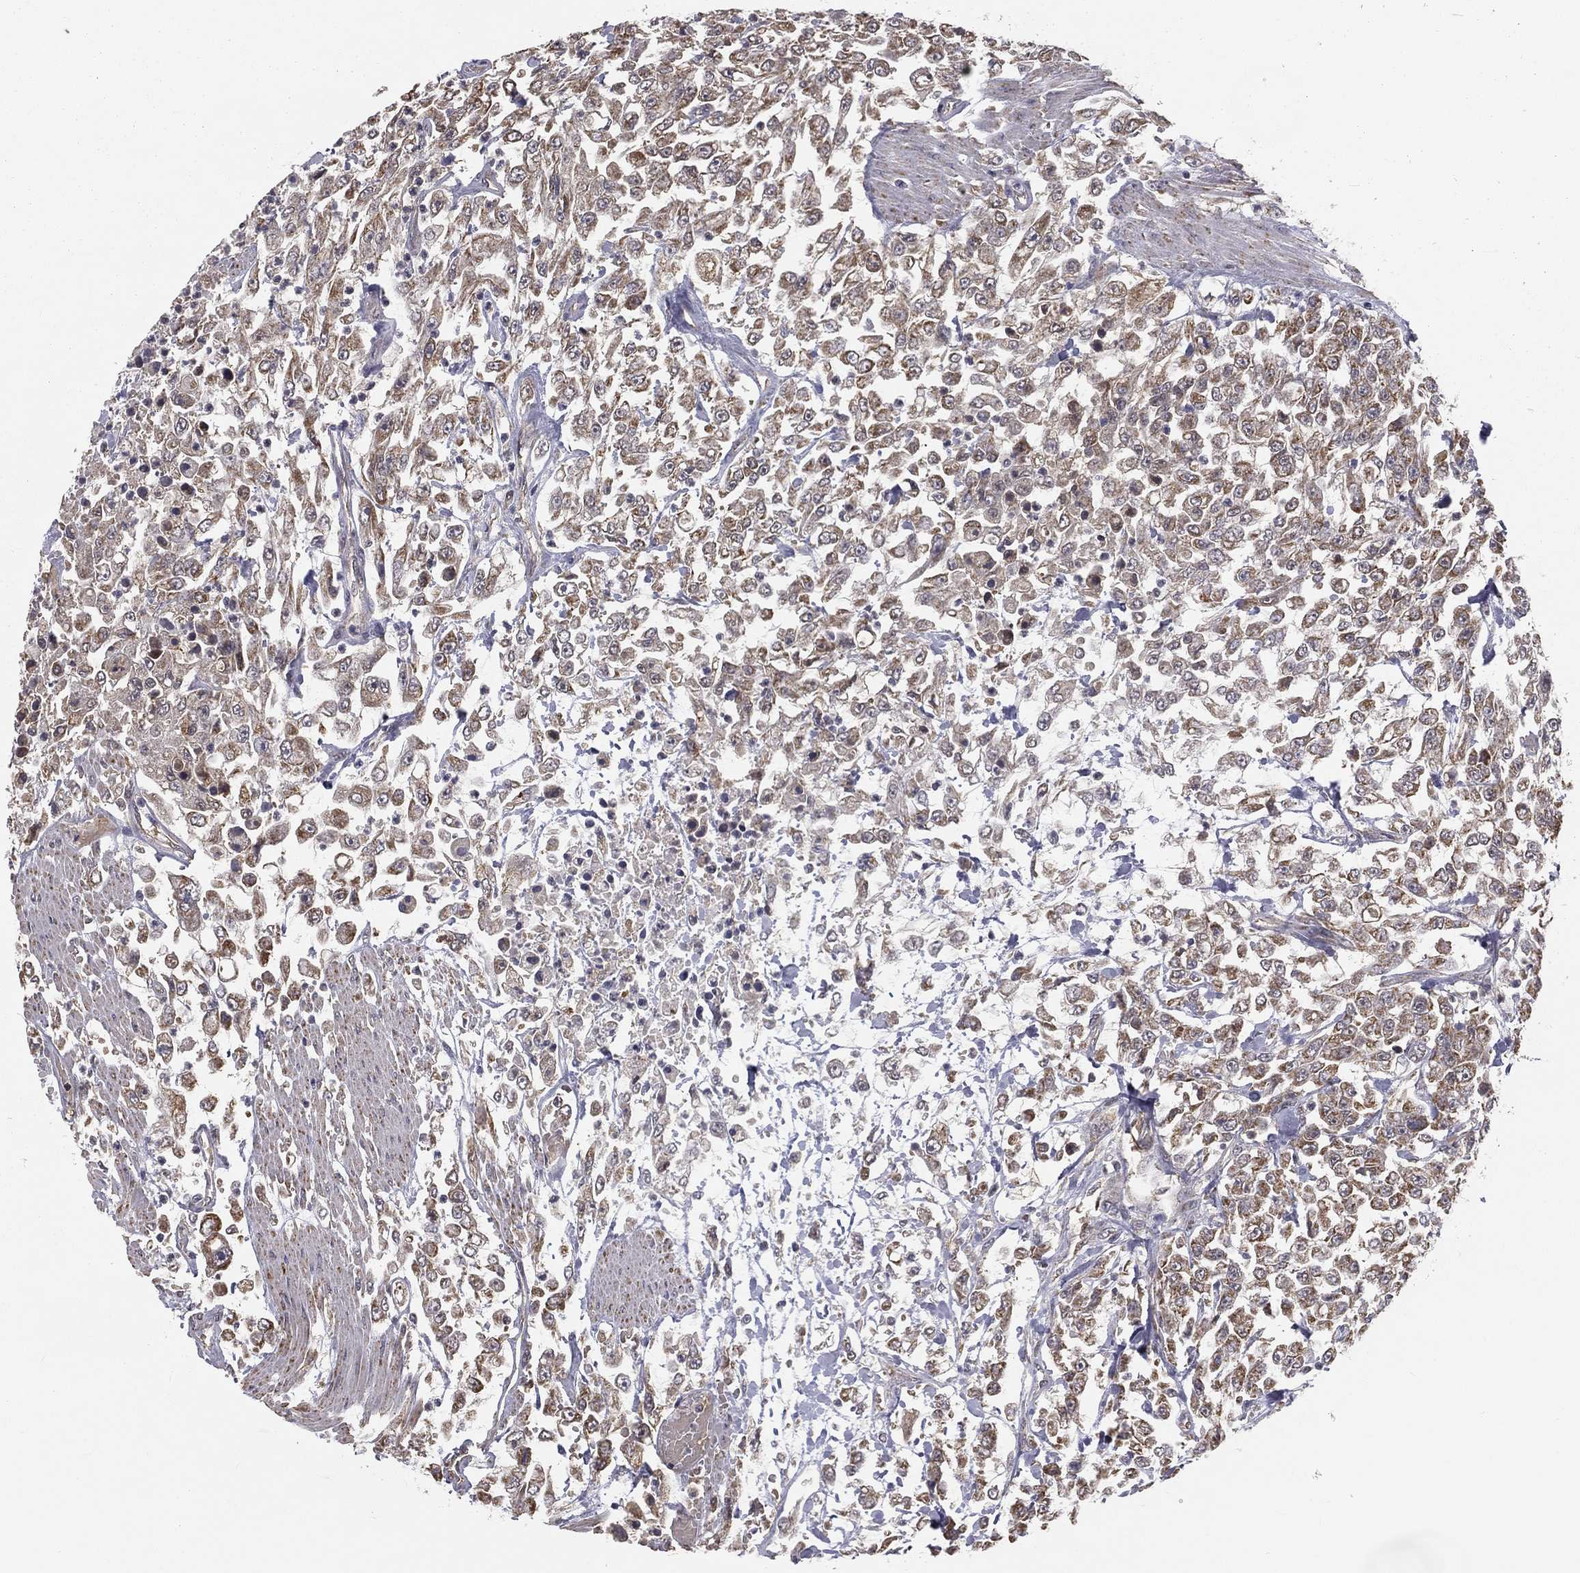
{"staining": {"intensity": "moderate", "quantity": ">75%", "location": "cytoplasmic/membranous"}, "tissue": "urothelial cancer", "cell_type": "Tumor cells", "image_type": "cancer", "snomed": [{"axis": "morphology", "description": "Urothelial carcinoma, High grade"}, {"axis": "topography", "description": "Urinary bladder"}], "caption": "The image exhibits immunohistochemical staining of urothelial cancer. There is moderate cytoplasmic/membranous positivity is appreciated in approximately >75% of tumor cells.", "gene": "MRPL46", "patient": {"sex": "male", "age": 46}}